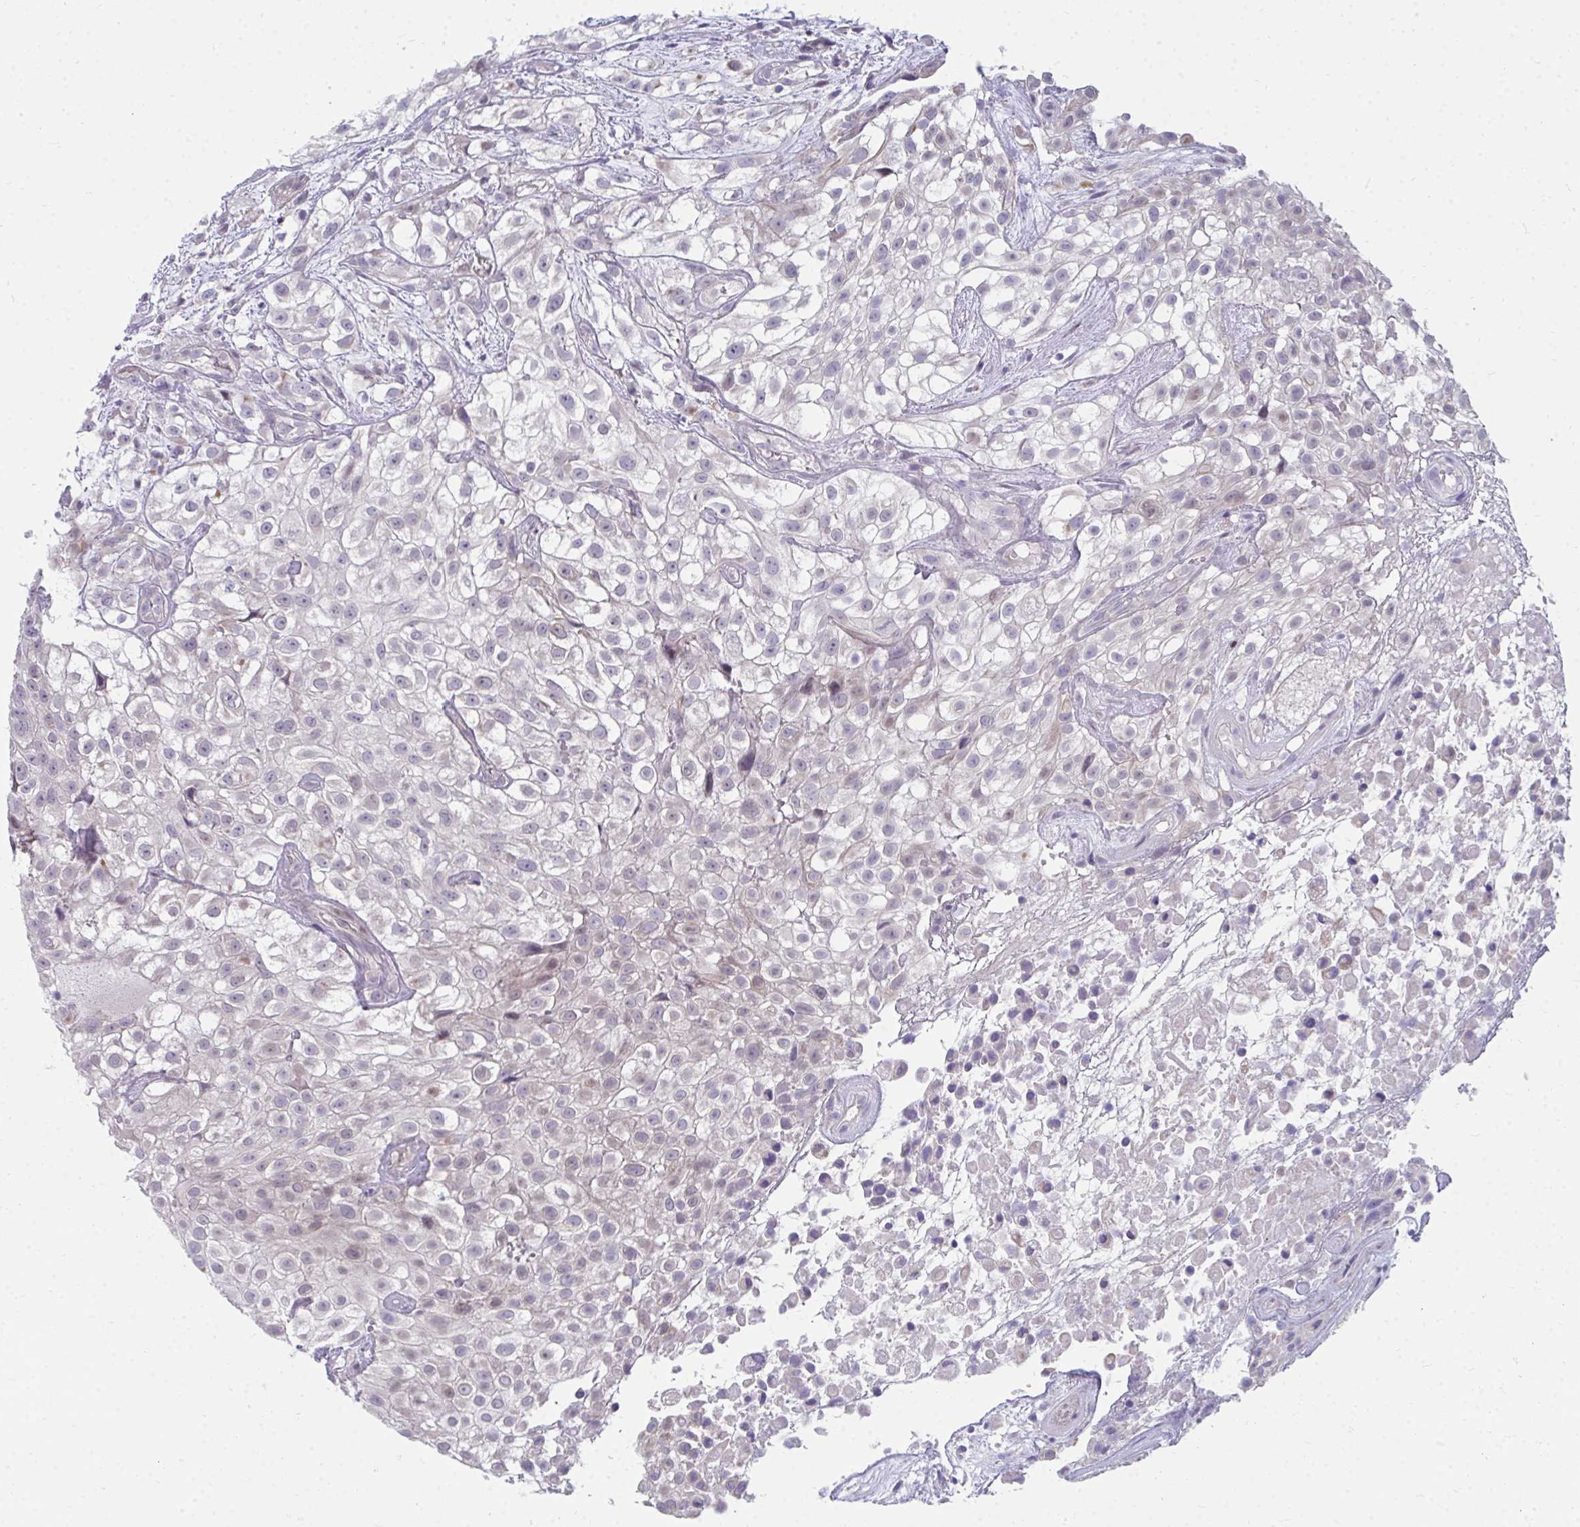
{"staining": {"intensity": "negative", "quantity": "none", "location": "none"}, "tissue": "urothelial cancer", "cell_type": "Tumor cells", "image_type": "cancer", "snomed": [{"axis": "morphology", "description": "Urothelial carcinoma, High grade"}, {"axis": "topography", "description": "Urinary bladder"}], "caption": "IHC micrograph of neoplastic tissue: human urothelial carcinoma (high-grade) stained with DAB displays no significant protein expression in tumor cells.", "gene": "MROH8", "patient": {"sex": "male", "age": 56}}